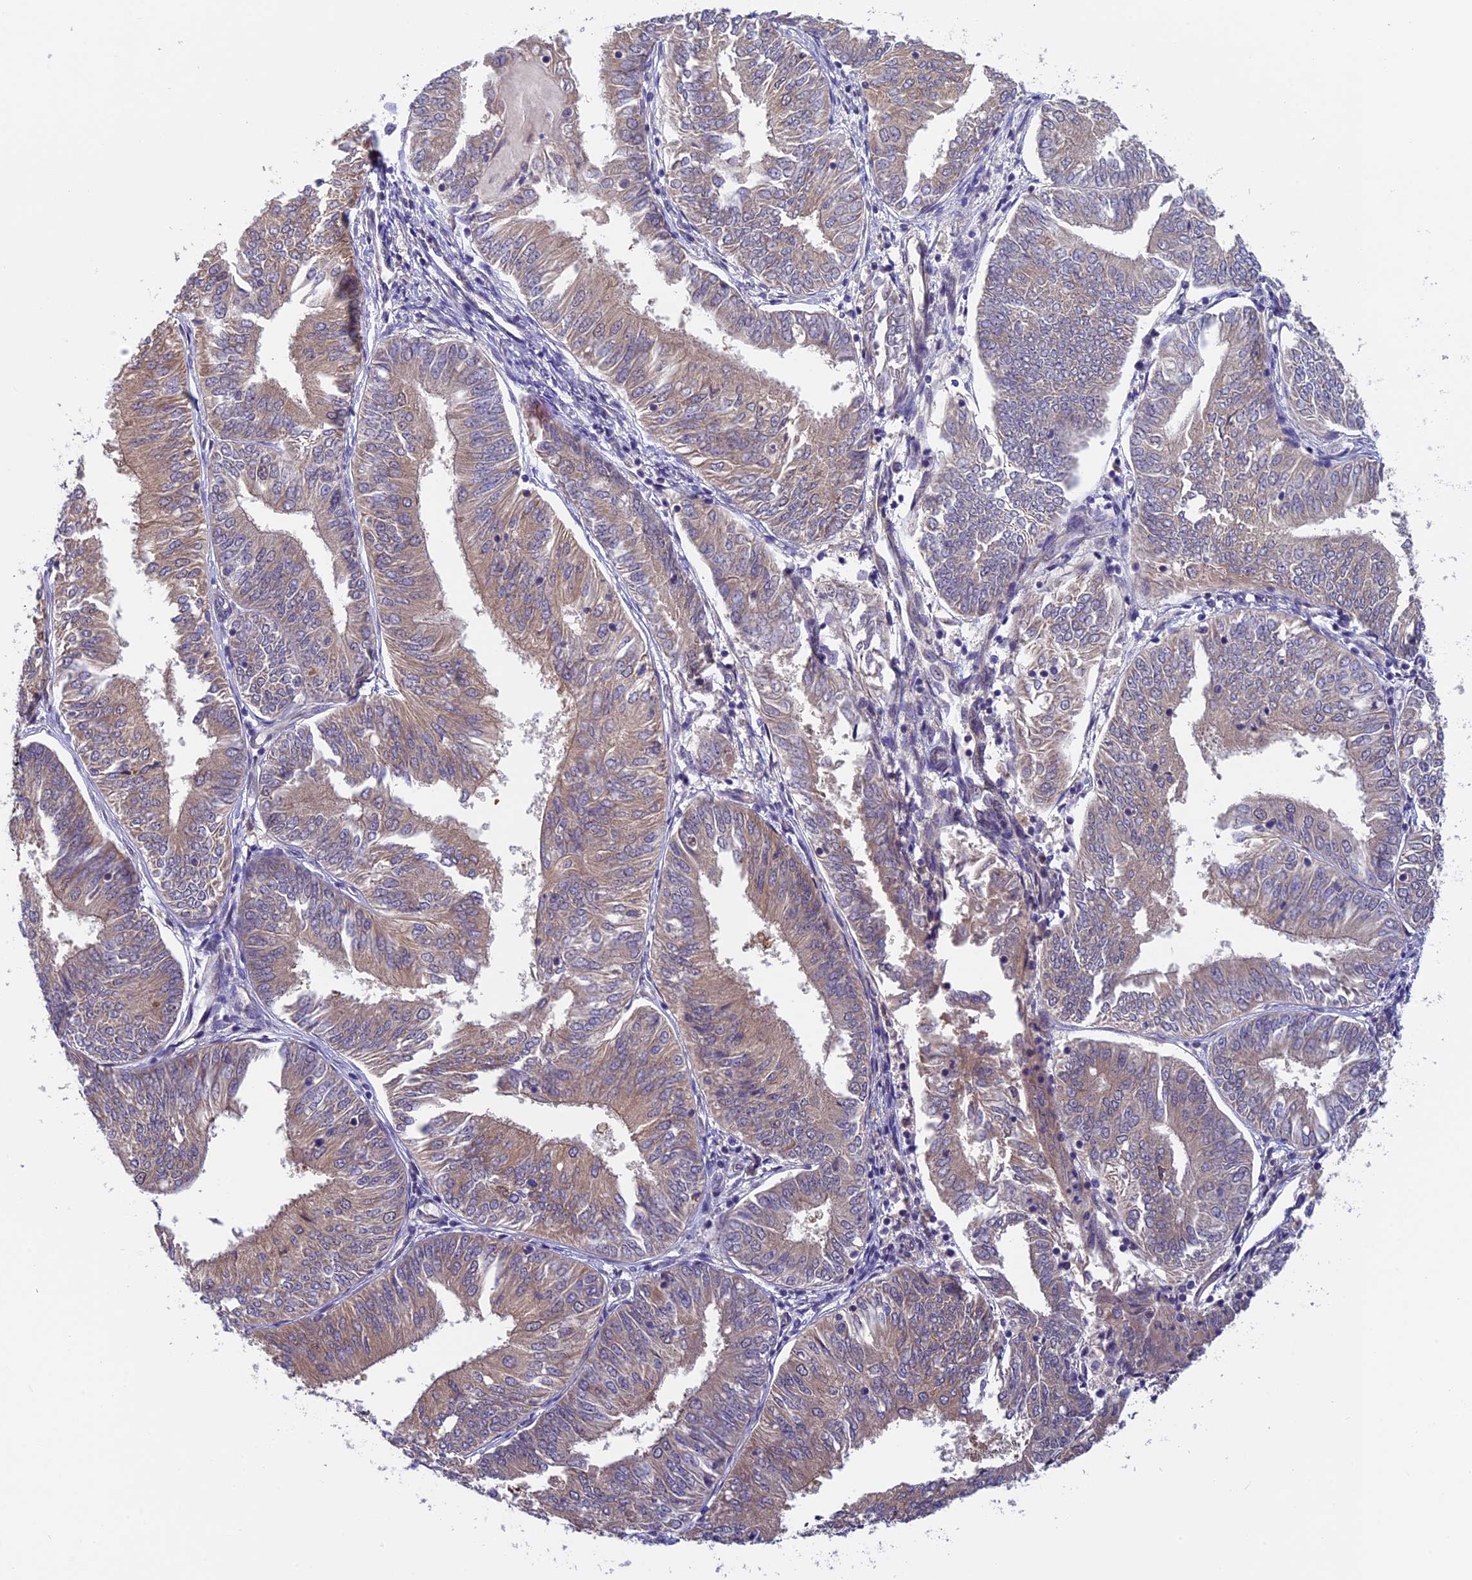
{"staining": {"intensity": "weak", "quantity": "25%-75%", "location": "cytoplasmic/membranous"}, "tissue": "endometrial cancer", "cell_type": "Tumor cells", "image_type": "cancer", "snomed": [{"axis": "morphology", "description": "Adenocarcinoma, NOS"}, {"axis": "topography", "description": "Endometrium"}], "caption": "Immunohistochemical staining of adenocarcinoma (endometrial) reveals weak cytoplasmic/membranous protein positivity in approximately 25%-75% of tumor cells.", "gene": "CCDC9B", "patient": {"sex": "female", "age": 58}}